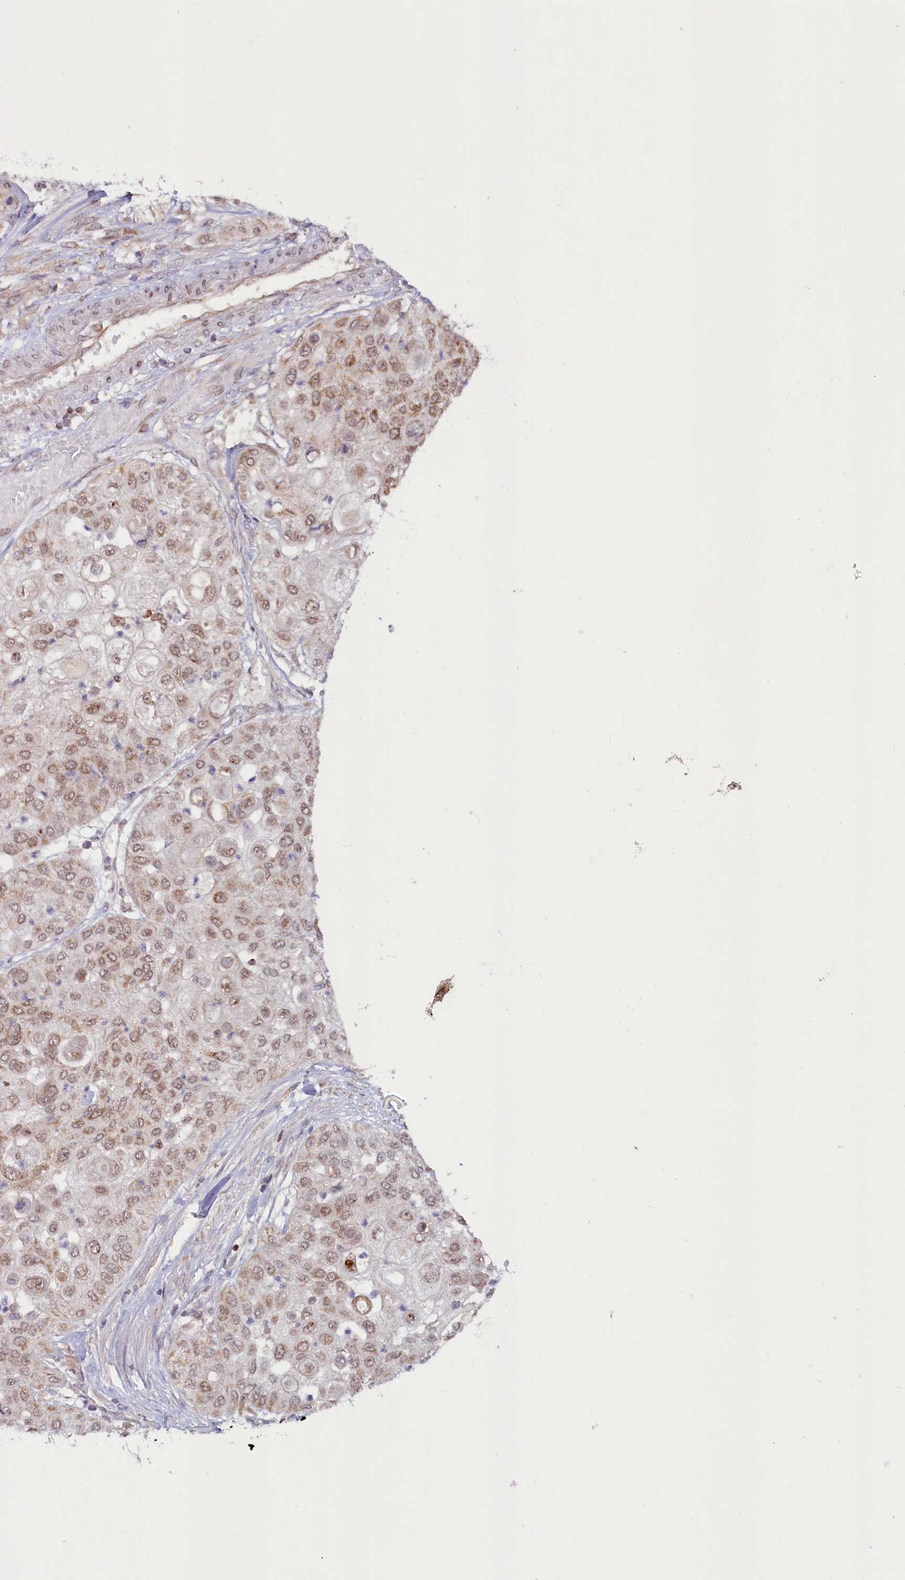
{"staining": {"intensity": "weak", "quantity": ">75%", "location": "nuclear"}, "tissue": "urothelial cancer", "cell_type": "Tumor cells", "image_type": "cancer", "snomed": [{"axis": "morphology", "description": "Urothelial carcinoma, High grade"}, {"axis": "topography", "description": "Urinary bladder"}], "caption": "About >75% of tumor cells in human high-grade urothelial carcinoma show weak nuclear protein positivity as visualized by brown immunohistochemical staining.", "gene": "PHC3", "patient": {"sex": "female", "age": 79}}